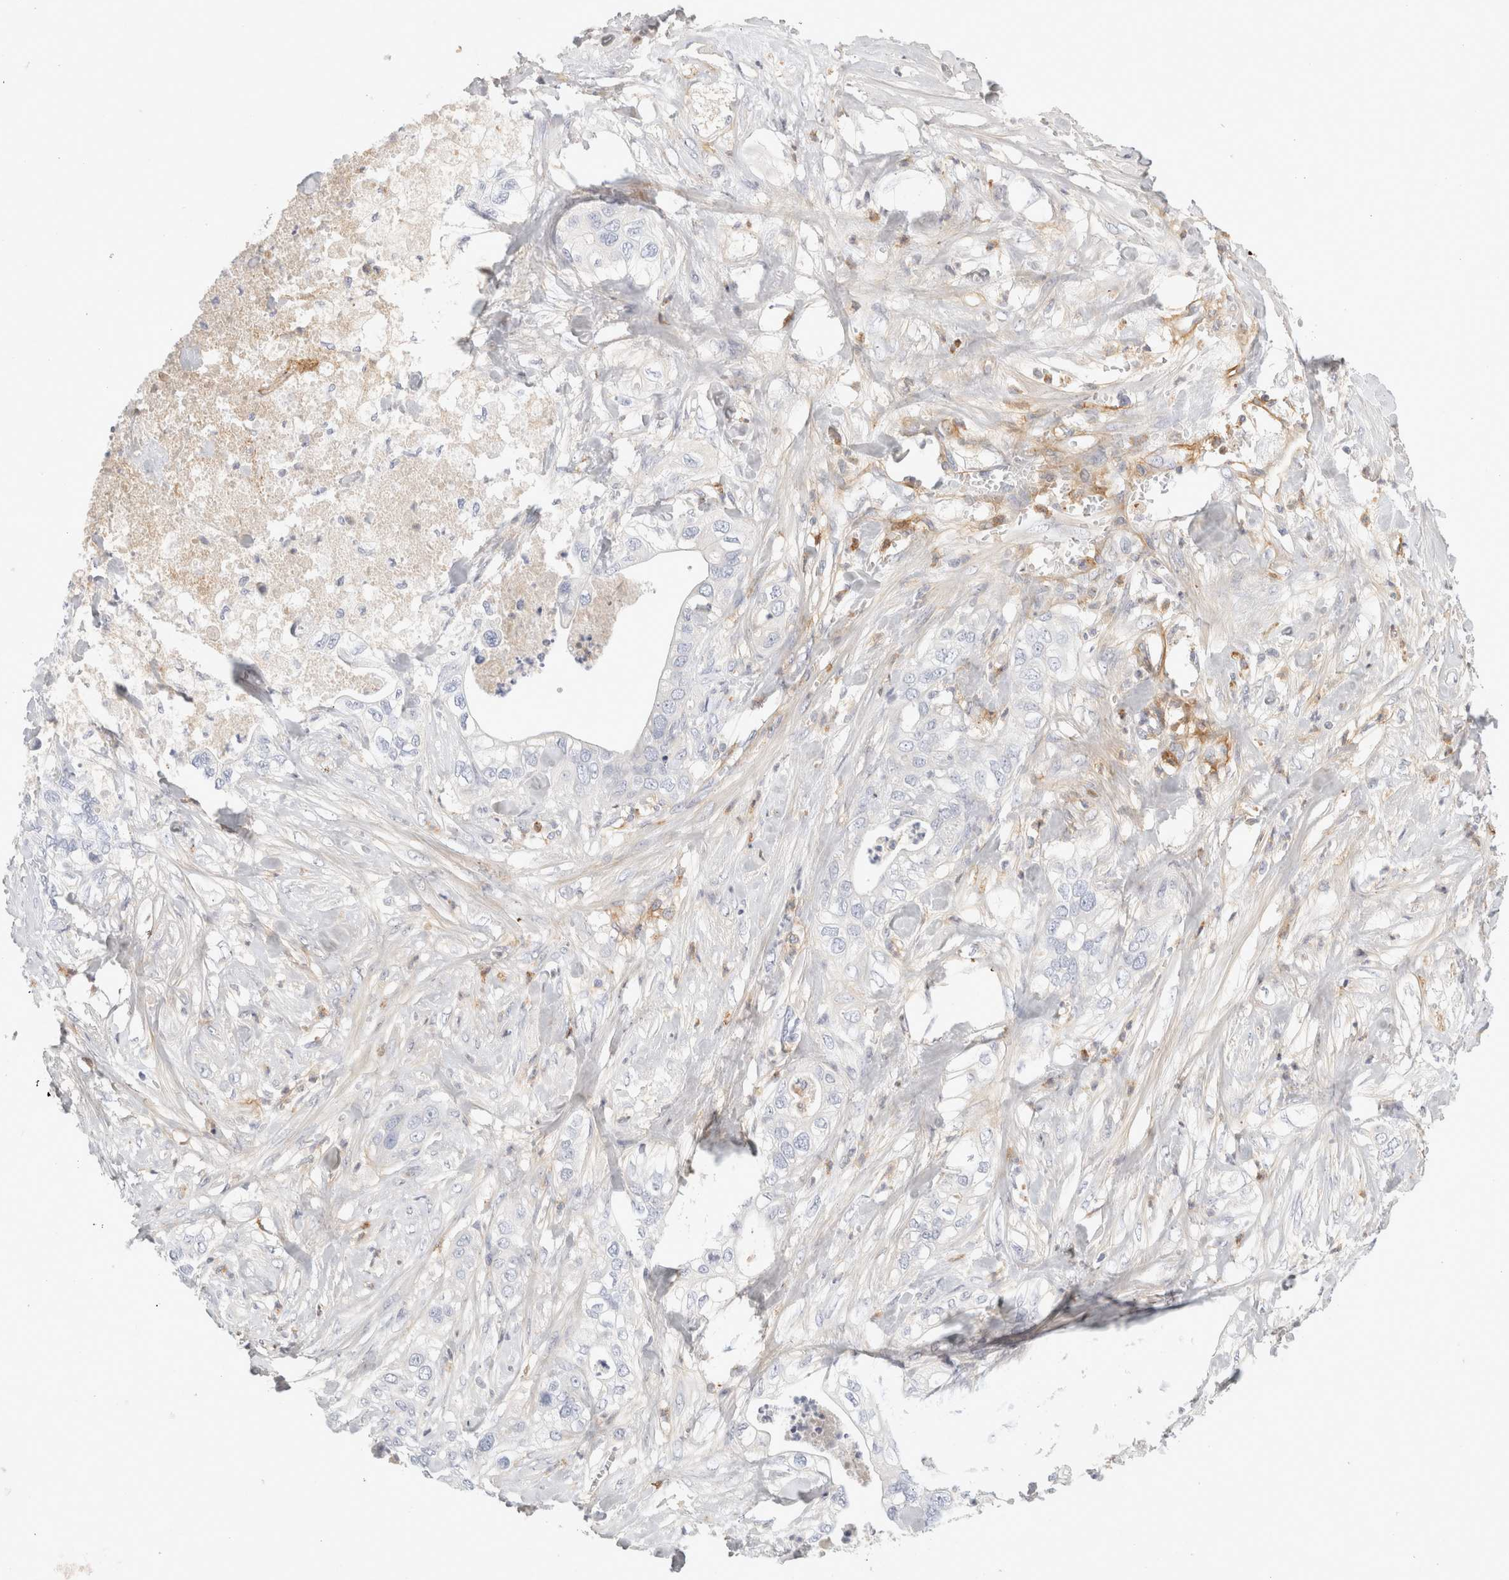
{"staining": {"intensity": "negative", "quantity": "none", "location": "none"}, "tissue": "pancreatic cancer", "cell_type": "Tumor cells", "image_type": "cancer", "snomed": [{"axis": "morphology", "description": "Adenocarcinoma, NOS"}, {"axis": "topography", "description": "Pancreas"}], "caption": "Pancreatic cancer (adenocarcinoma) was stained to show a protein in brown. There is no significant positivity in tumor cells.", "gene": "FGL2", "patient": {"sex": "female", "age": 78}}